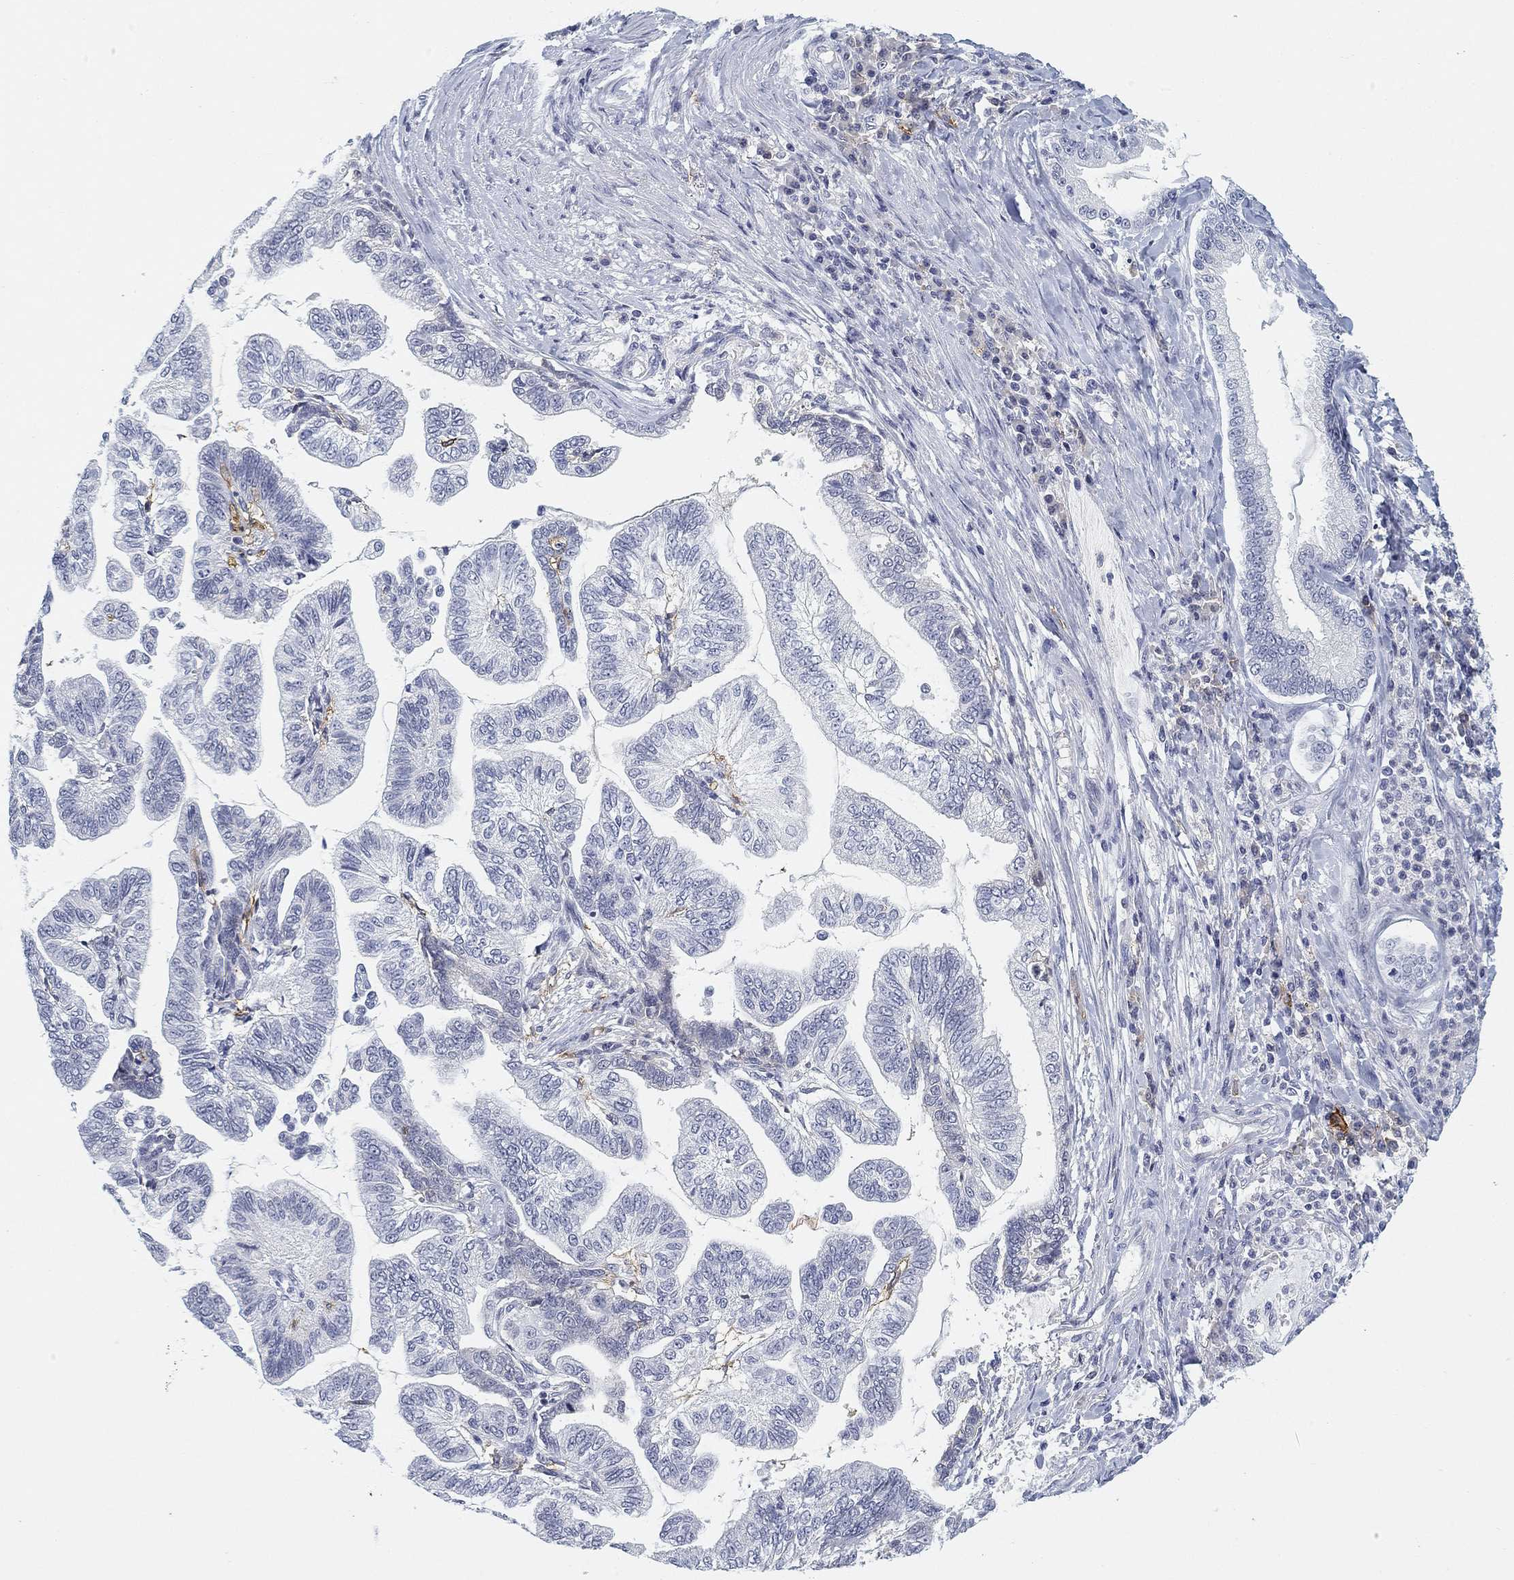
{"staining": {"intensity": "negative", "quantity": "none", "location": "none"}, "tissue": "stomach cancer", "cell_type": "Tumor cells", "image_type": "cancer", "snomed": [{"axis": "morphology", "description": "Adenocarcinoma, NOS"}, {"axis": "topography", "description": "Stomach"}], "caption": "Tumor cells show no significant protein expression in stomach cancer (adenocarcinoma).", "gene": "SLC2A5", "patient": {"sex": "male", "age": 83}}